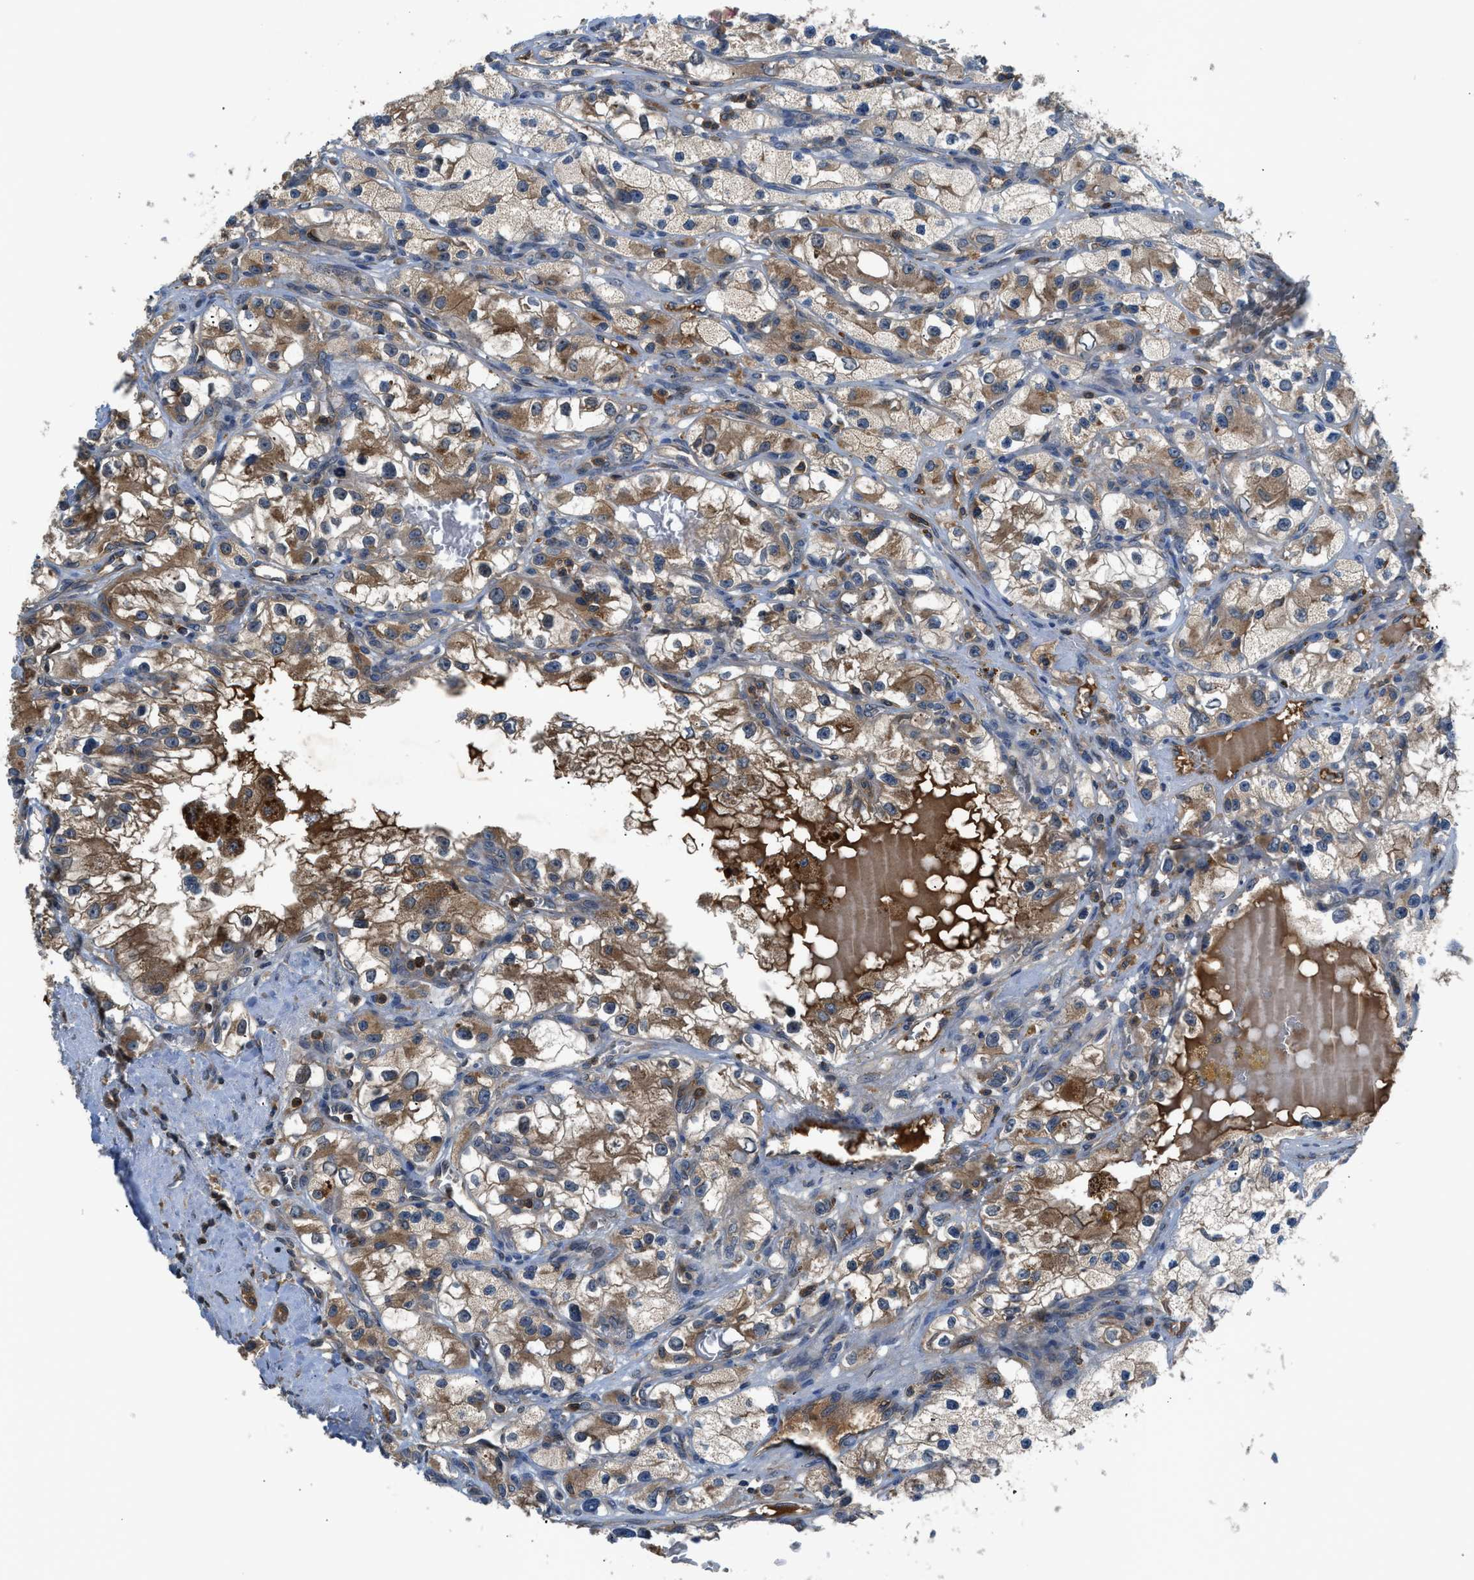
{"staining": {"intensity": "moderate", "quantity": "25%-75%", "location": "cytoplasmic/membranous"}, "tissue": "renal cancer", "cell_type": "Tumor cells", "image_type": "cancer", "snomed": [{"axis": "morphology", "description": "Adenocarcinoma, NOS"}, {"axis": "topography", "description": "Kidney"}], "caption": "Renal cancer tissue displays moderate cytoplasmic/membranous staining in about 25%-75% of tumor cells", "gene": "PAFAH2", "patient": {"sex": "female", "age": 57}}